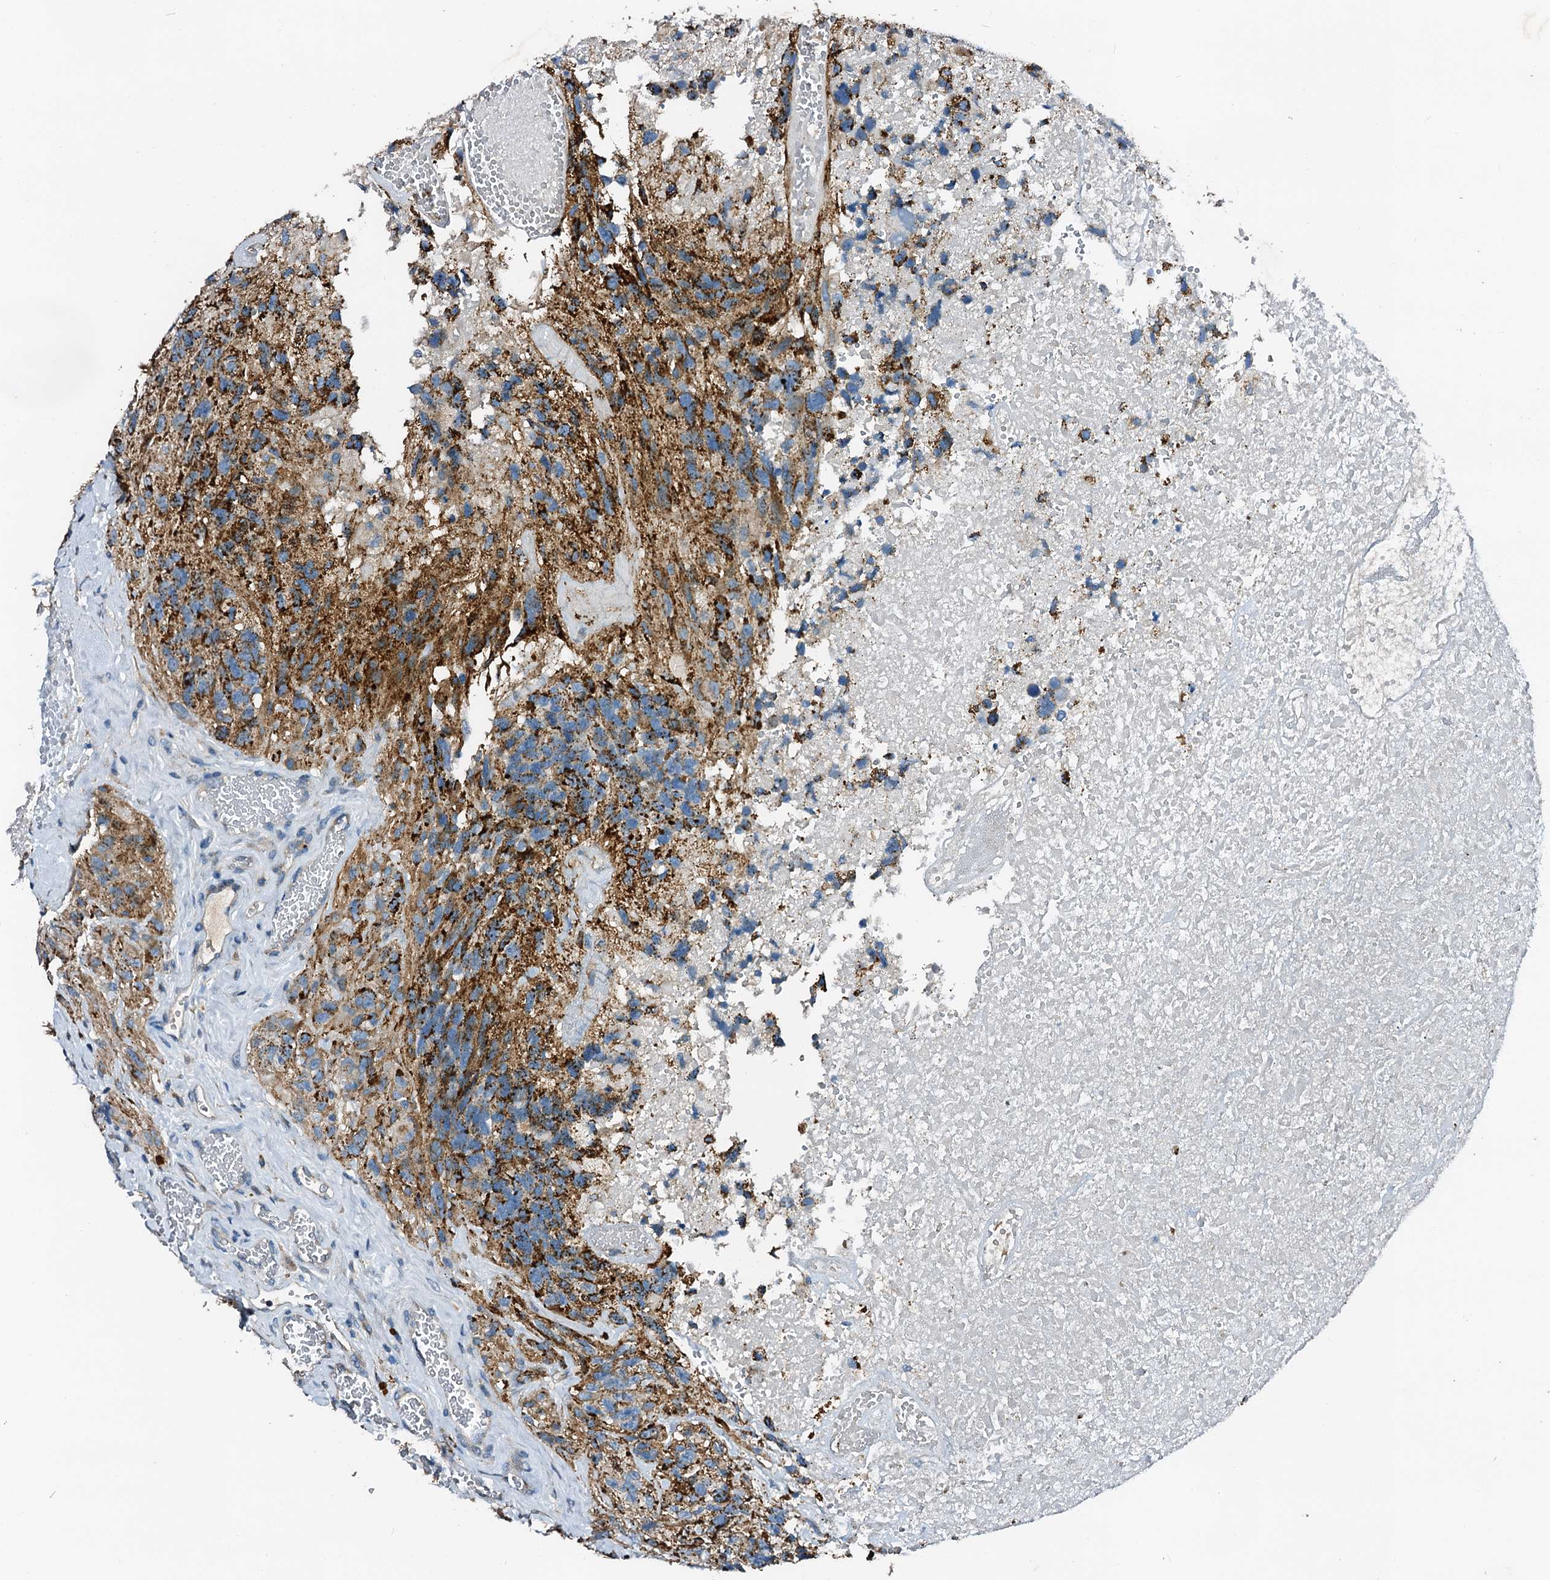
{"staining": {"intensity": "moderate", "quantity": "<25%", "location": "cytoplasmic/membranous"}, "tissue": "glioma", "cell_type": "Tumor cells", "image_type": "cancer", "snomed": [{"axis": "morphology", "description": "Glioma, malignant, High grade"}, {"axis": "topography", "description": "Brain"}], "caption": "Protein expression analysis of human glioma reveals moderate cytoplasmic/membranous staining in about <25% of tumor cells.", "gene": "FIBIN", "patient": {"sex": "male", "age": 69}}